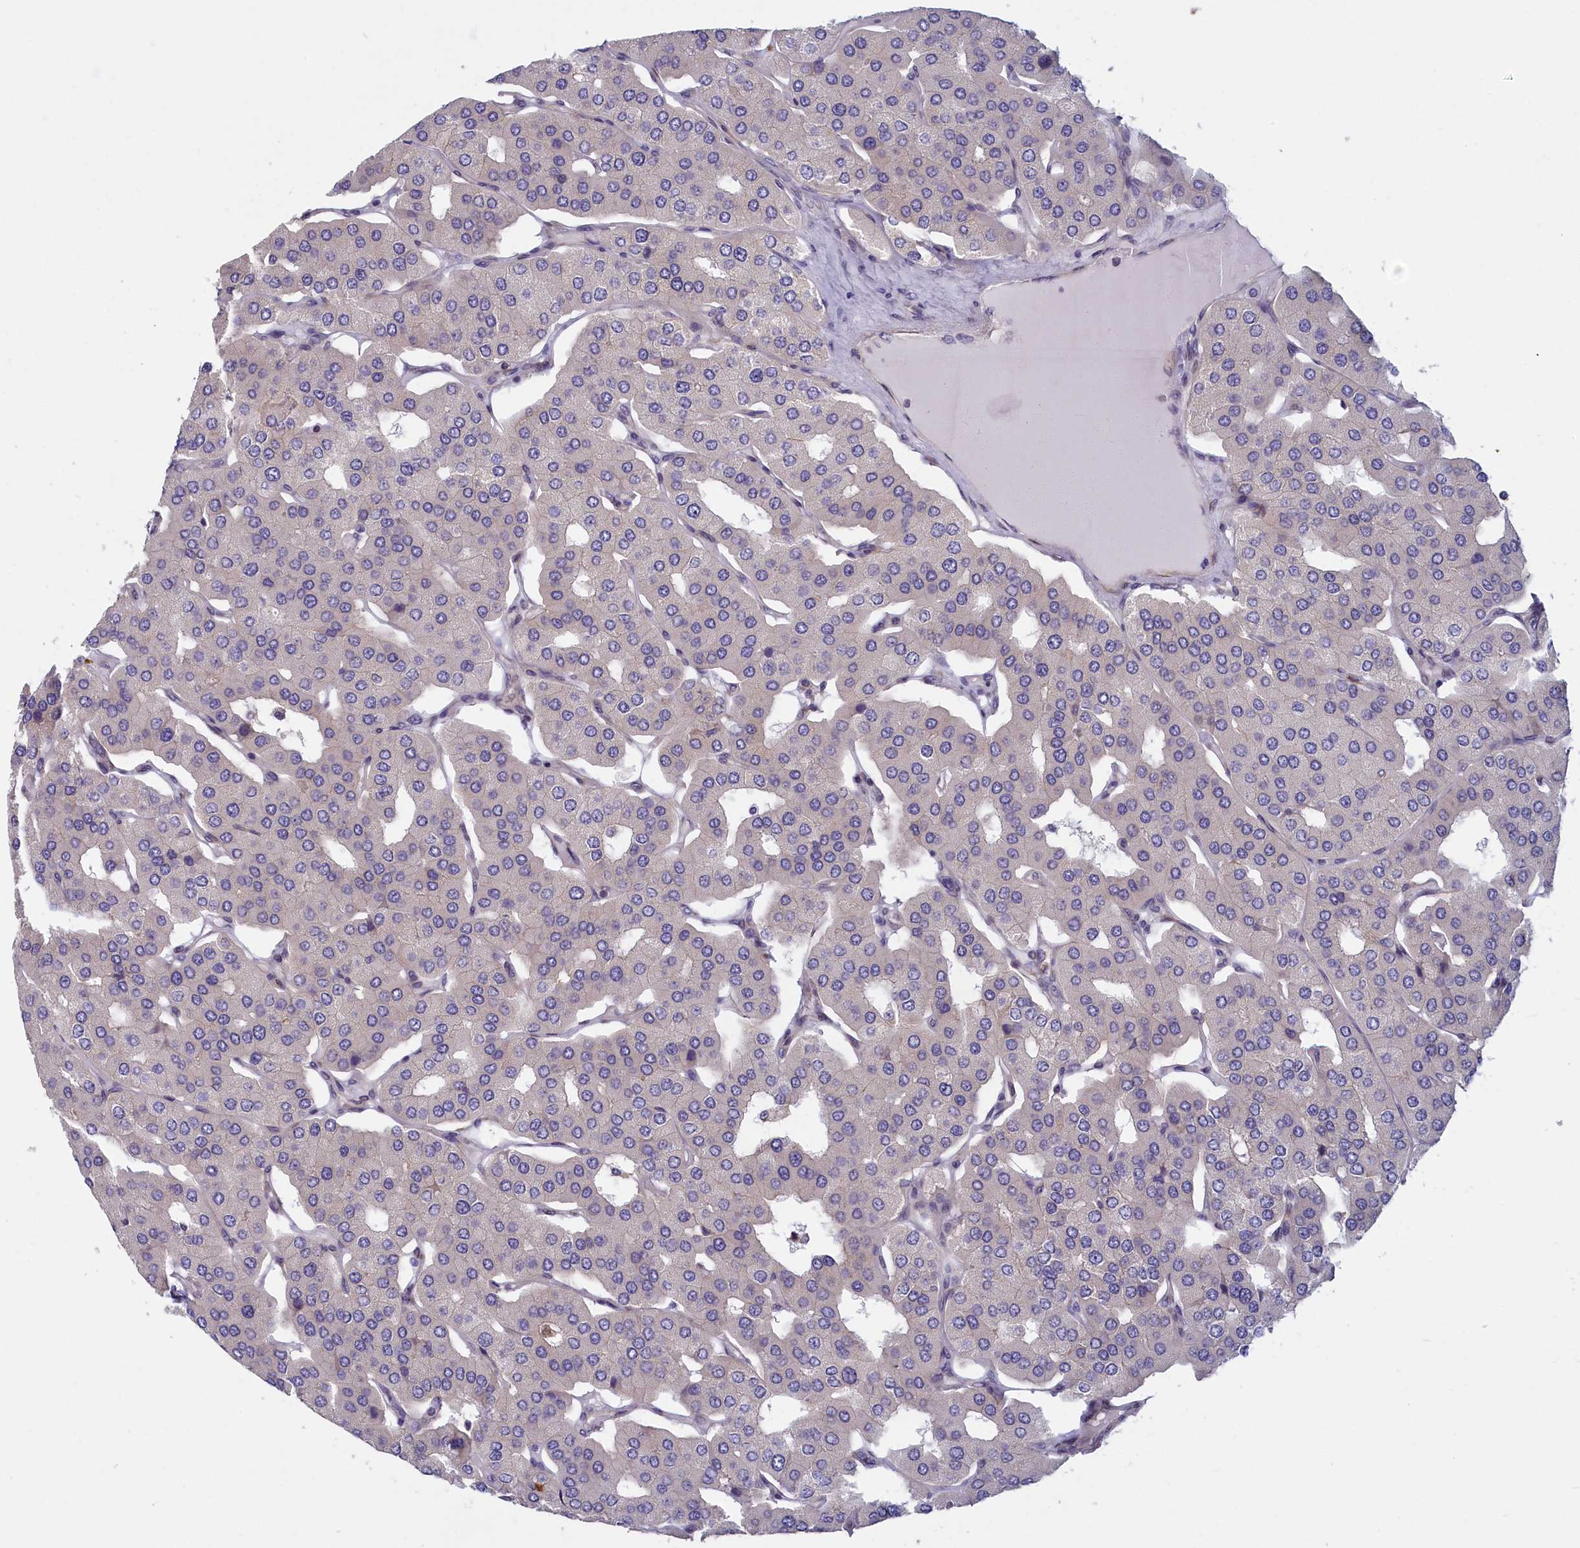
{"staining": {"intensity": "negative", "quantity": "none", "location": "none"}, "tissue": "parathyroid gland", "cell_type": "Glandular cells", "image_type": "normal", "snomed": [{"axis": "morphology", "description": "Normal tissue, NOS"}, {"axis": "morphology", "description": "Adenoma, NOS"}, {"axis": "topography", "description": "Parathyroid gland"}], "caption": "Photomicrograph shows no protein positivity in glandular cells of benign parathyroid gland.", "gene": "NOL10", "patient": {"sex": "female", "age": 86}}